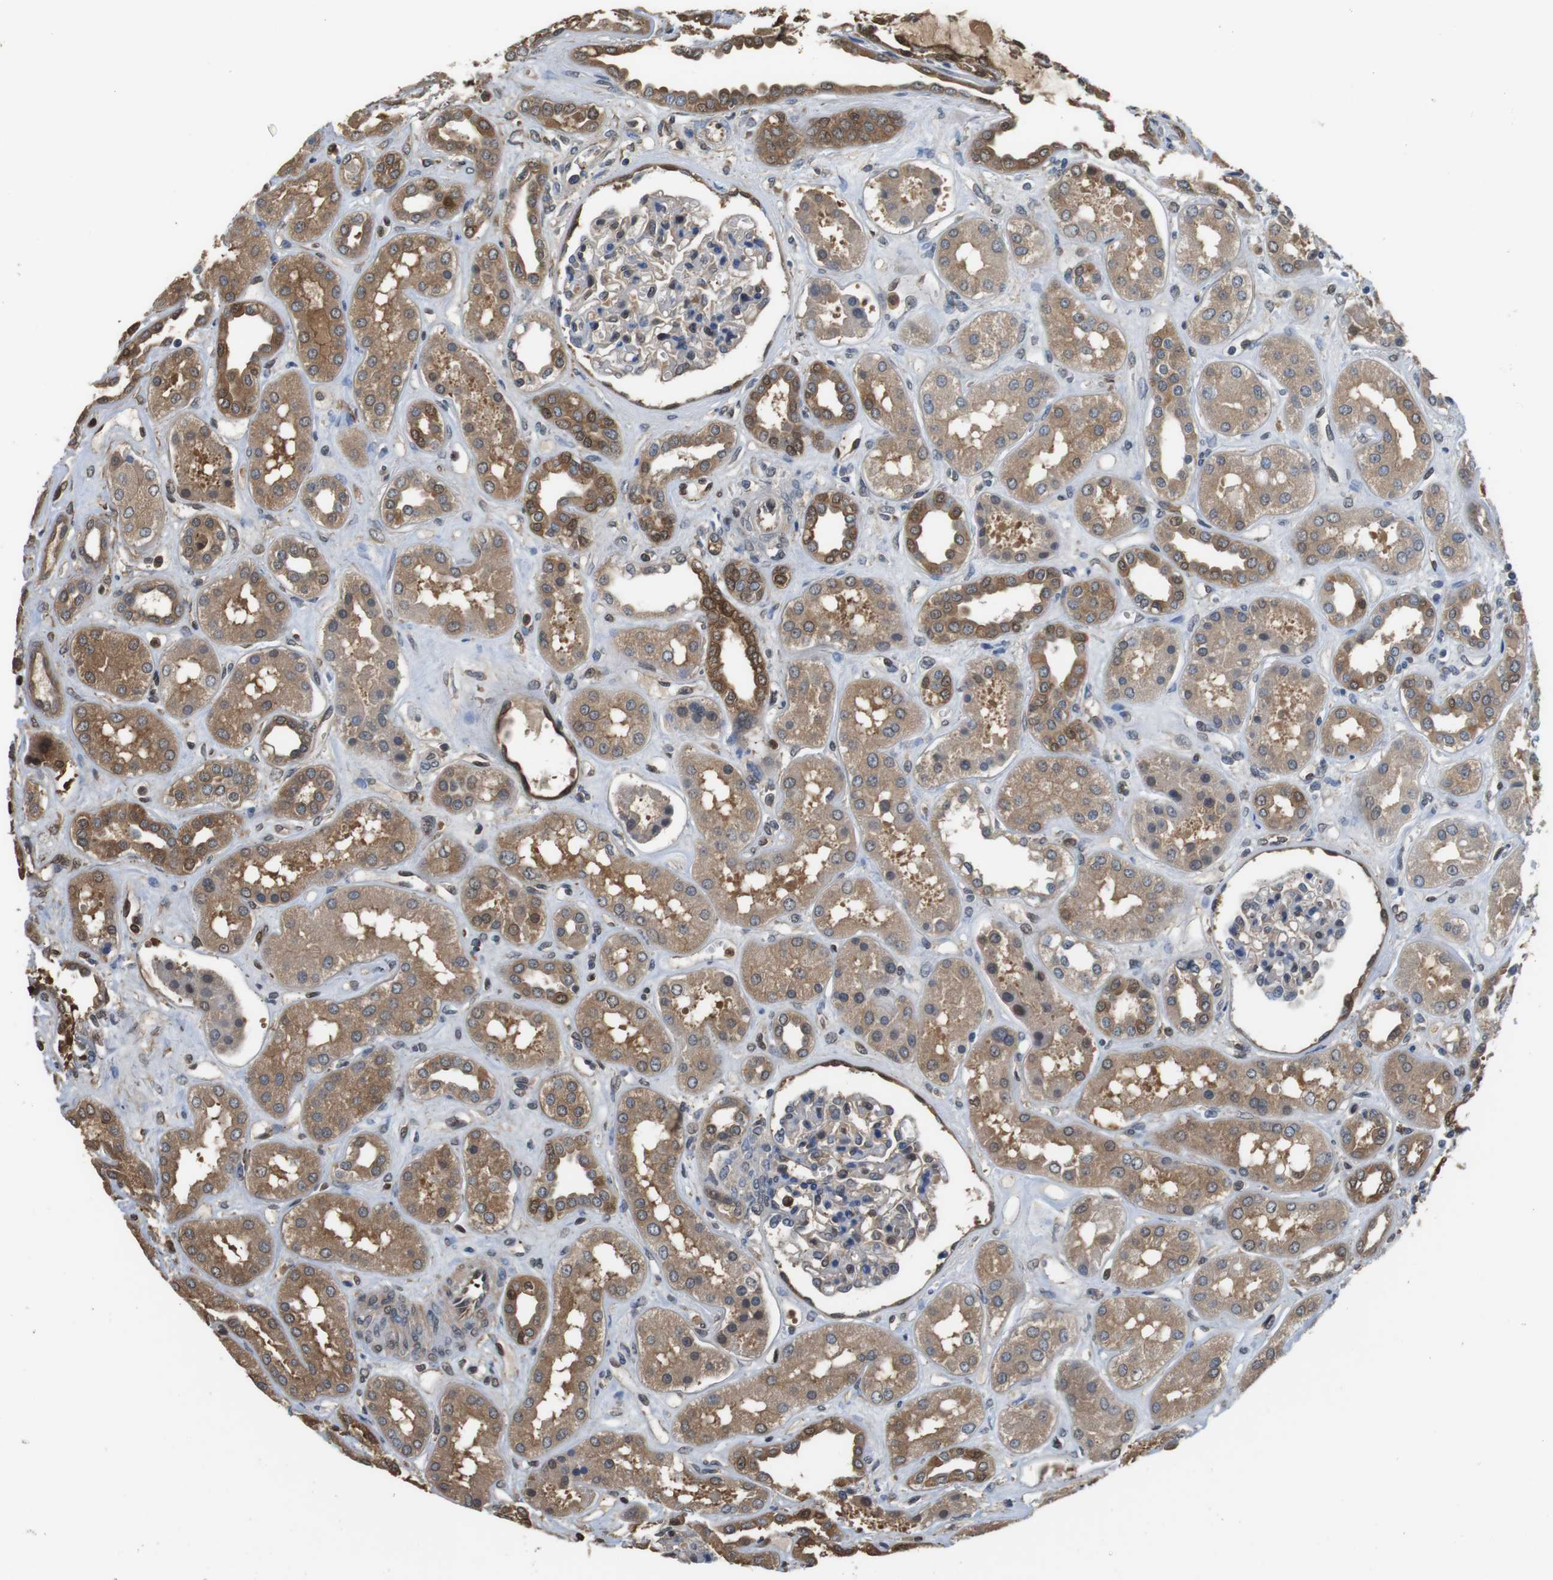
{"staining": {"intensity": "weak", "quantity": "<25%", "location": "nuclear"}, "tissue": "kidney", "cell_type": "Cells in glomeruli", "image_type": "normal", "snomed": [{"axis": "morphology", "description": "Normal tissue, NOS"}, {"axis": "topography", "description": "Kidney"}], "caption": "This is an immunohistochemistry histopathology image of normal kidney. There is no expression in cells in glomeruli.", "gene": "LDHA", "patient": {"sex": "male", "age": 59}}